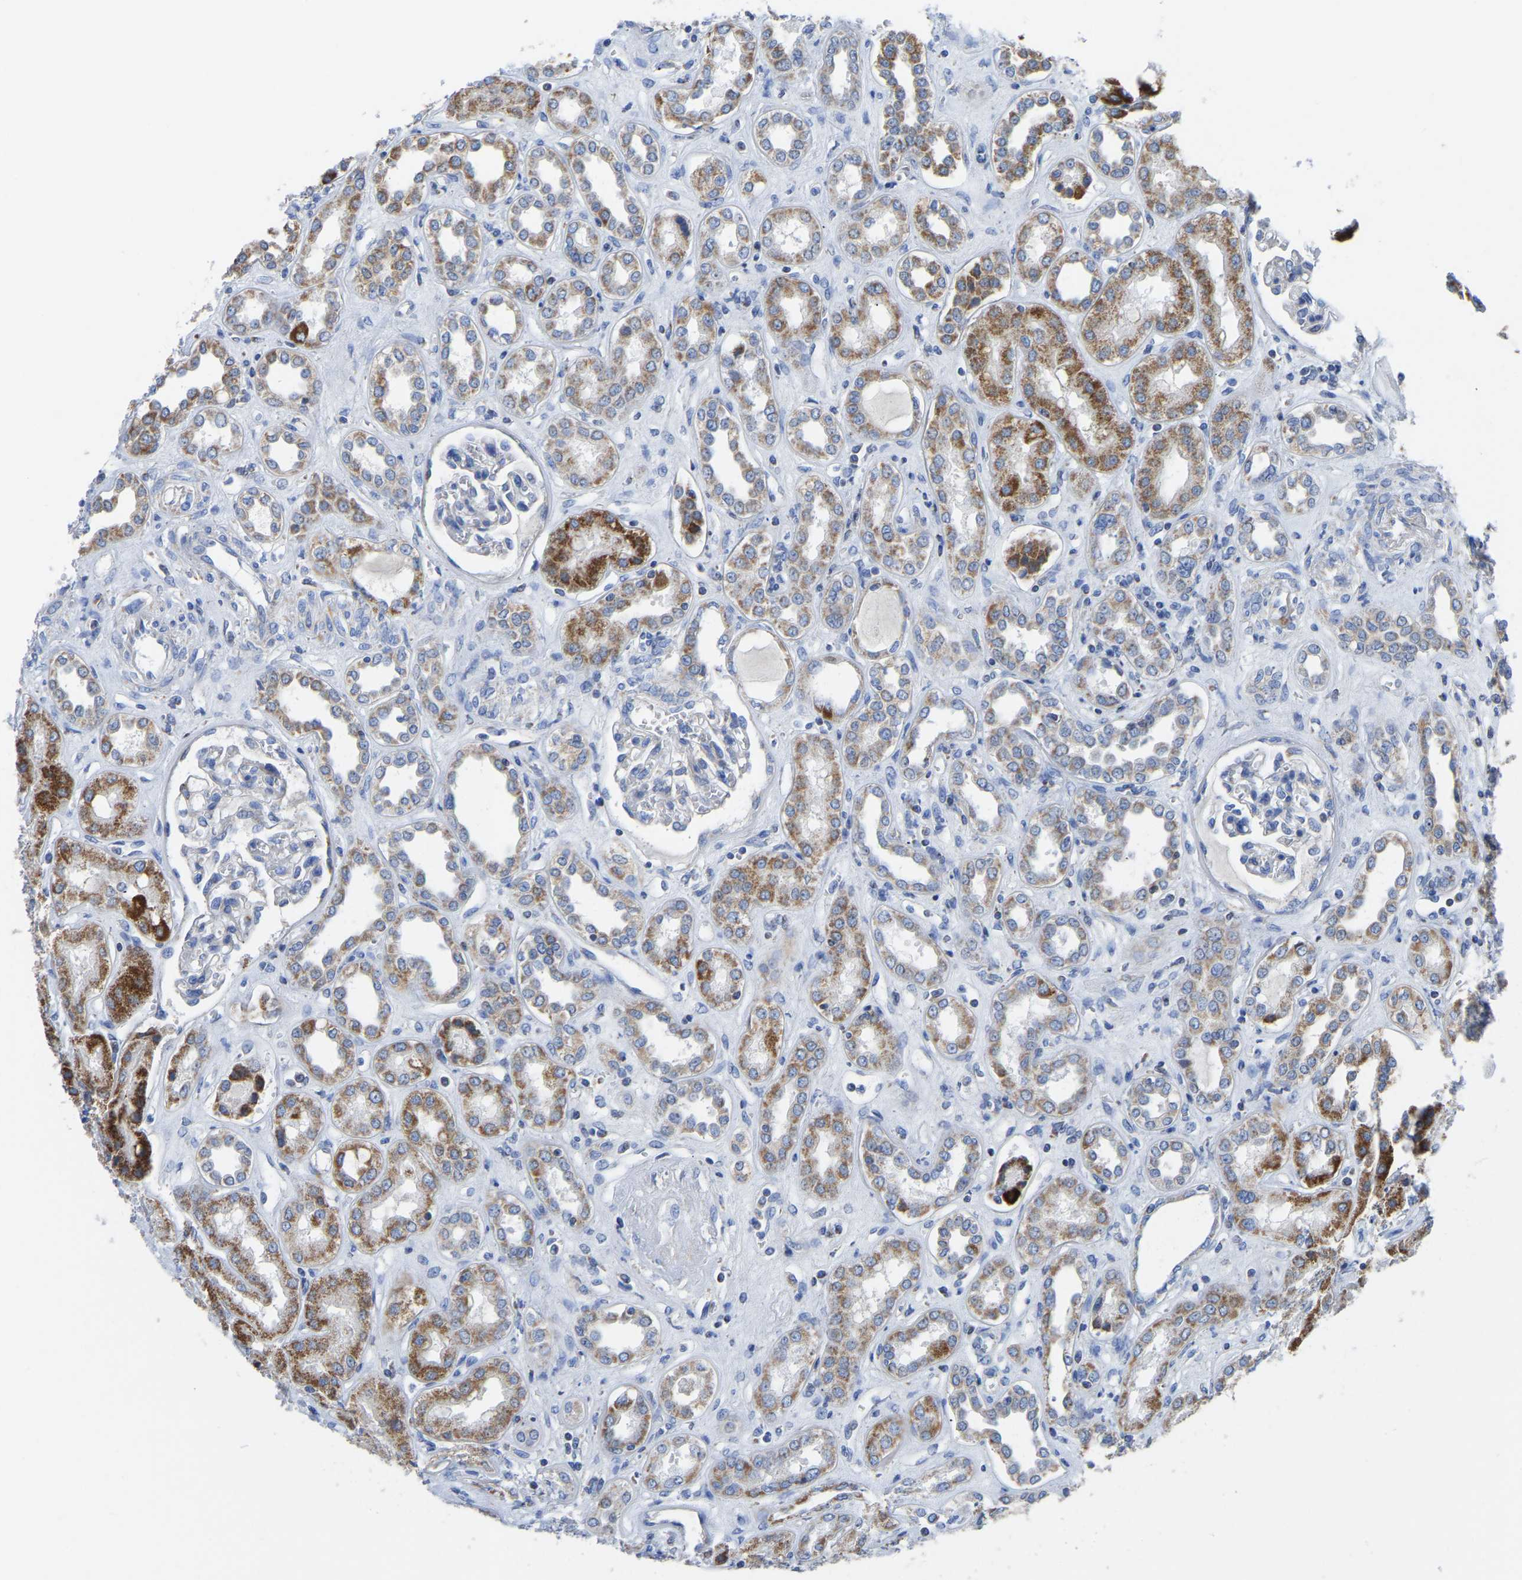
{"staining": {"intensity": "negative", "quantity": "none", "location": "none"}, "tissue": "kidney", "cell_type": "Cells in glomeruli", "image_type": "normal", "snomed": [{"axis": "morphology", "description": "Normal tissue, NOS"}, {"axis": "topography", "description": "Kidney"}], "caption": "This is a micrograph of IHC staining of normal kidney, which shows no positivity in cells in glomeruli.", "gene": "ETFA", "patient": {"sex": "male", "age": 59}}